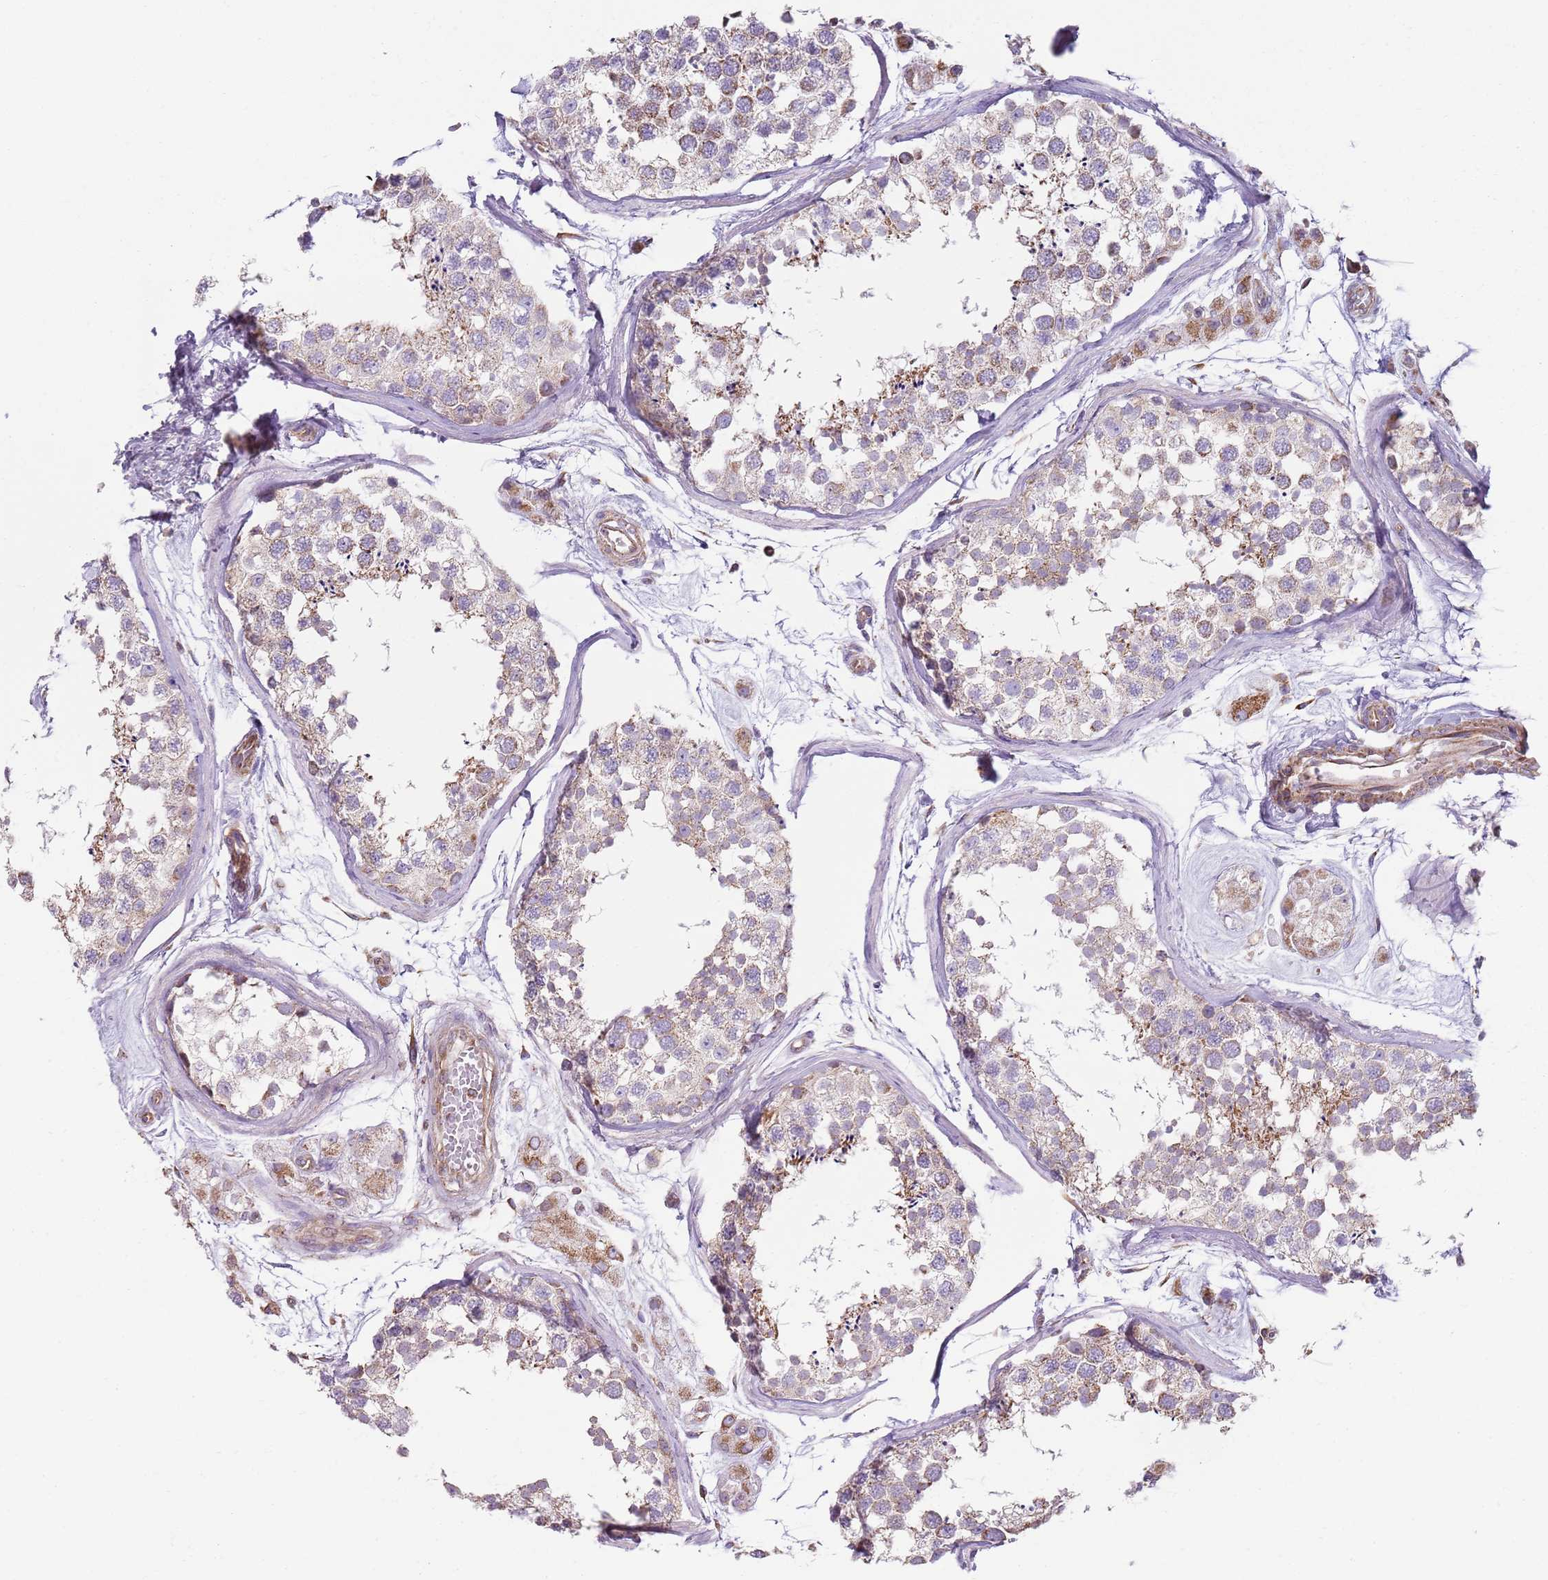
{"staining": {"intensity": "weak", "quantity": "25%-75%", "location": "cytoplasmic/membranous"}, "tissue": "testis", "cell_type": "Cells in seminiferous ducts", "image_type": "normal", "snomed": [{"axis": "morphology", "description": "Normal tissue, NOS"}, {"axis": "topography", "description": "Testis"}], "caption": "About 25%-75% of cells in seminiferous ducts in benign human testis reveal weak cytoplasmic/membranous protein staining as visualized by brown immunohistochemical staining.", "gene": "GAS8", "patient": {"sex": "male", "age": 56}}